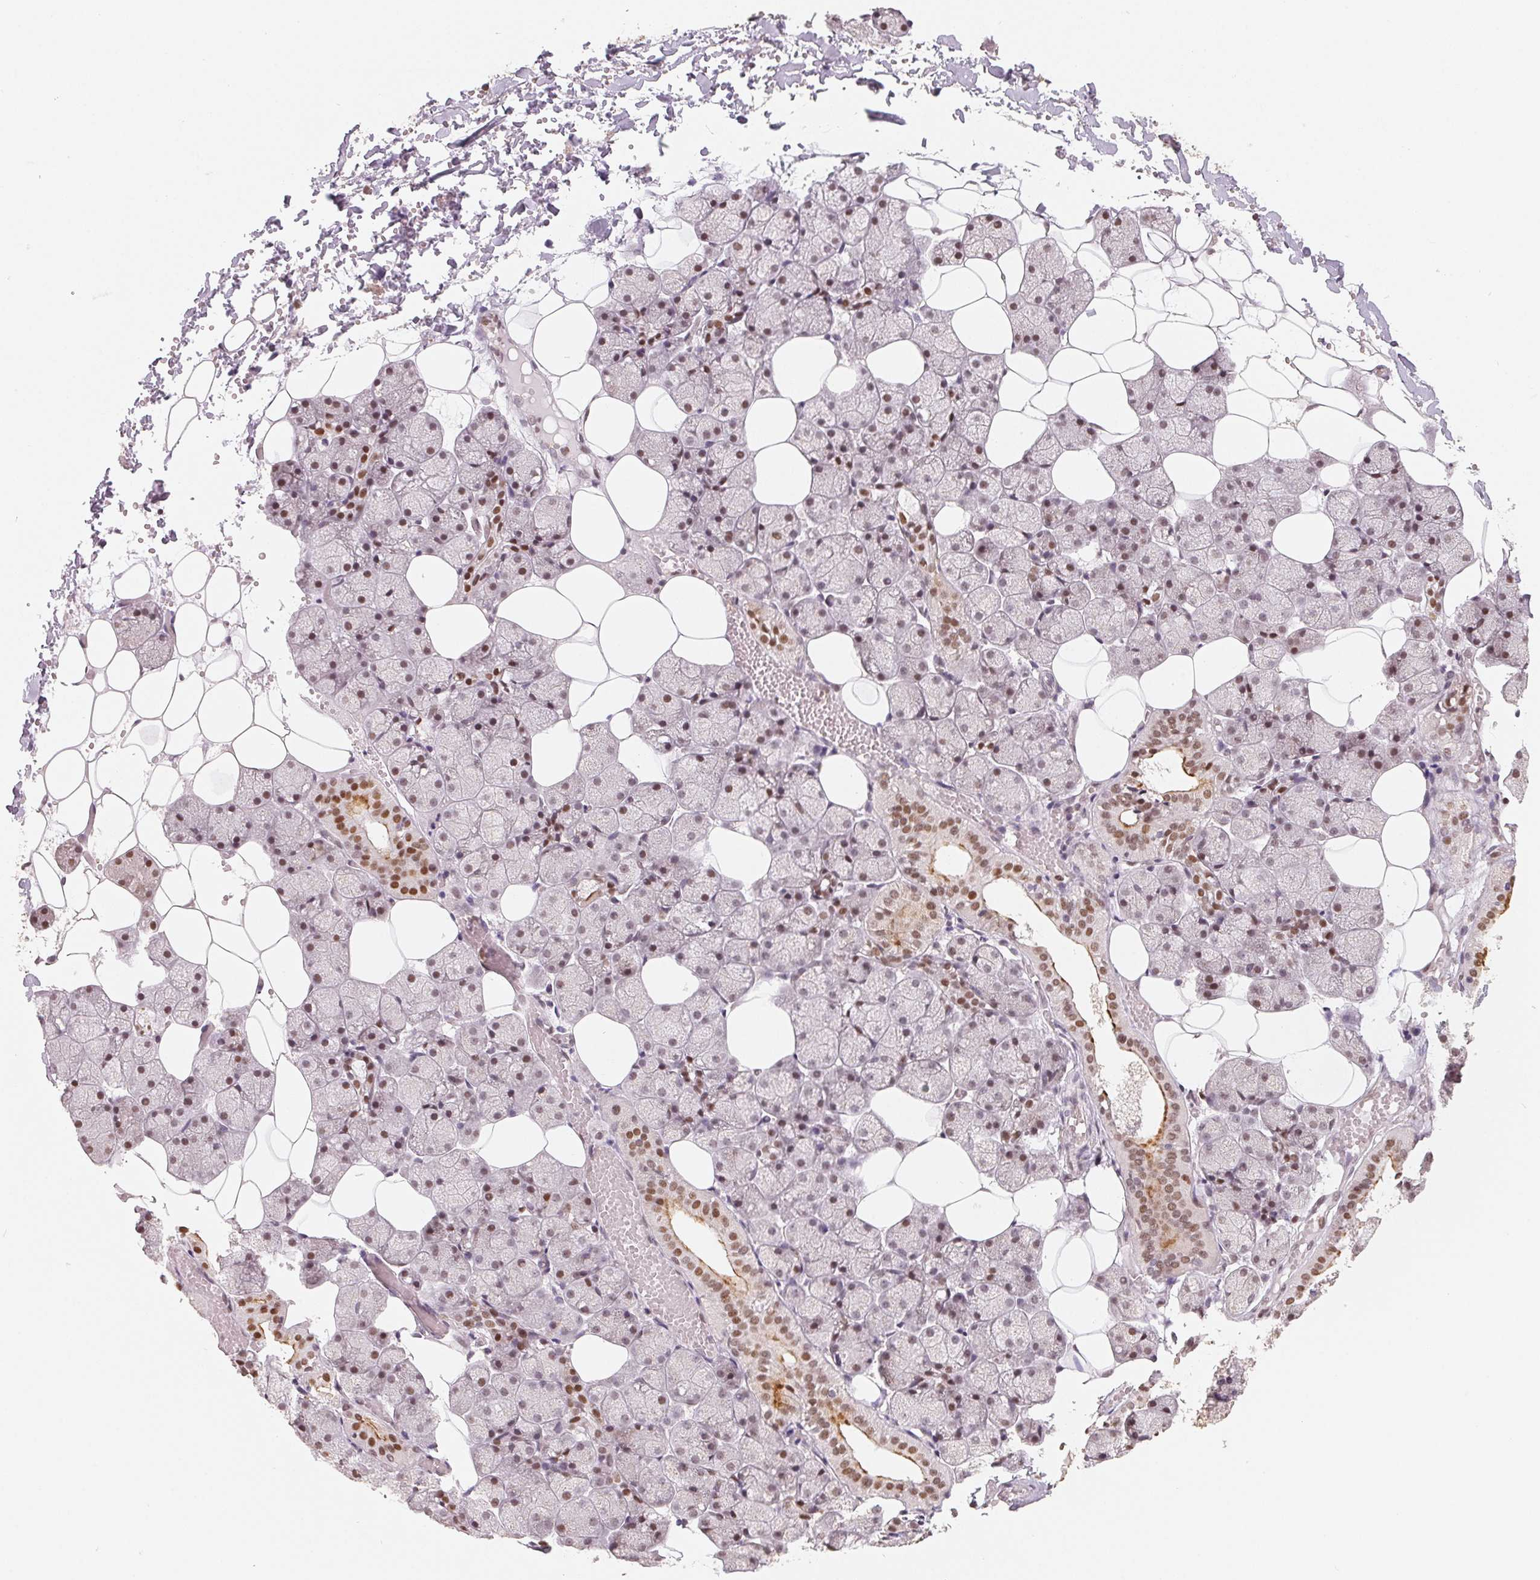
{"staining": {"intensity": "moderate", "quantity": "25%-75%", "location": "cytoplasmic/membranous,nuclear"}, "tissue": "salivary gland", "cell_type": "Glandular cells", "image_type": "normal", "snomed": [{"axis": "morphology", "description": "Normal tissue, NOS"}, {"axis": "topography", "description": "Salivary gland"}], "caption": "Immunohistochemistry of normal salivary gland shows medium levels of moderate cytoplasmic/membranous,nuclear positivity in approximately 25%-75% of glandular cells. Ihc stains the protein of interest in brown and the nuclei are stained blue.", "gene": "CCDC138", "patient": {"sex": "male", "age": 38}}